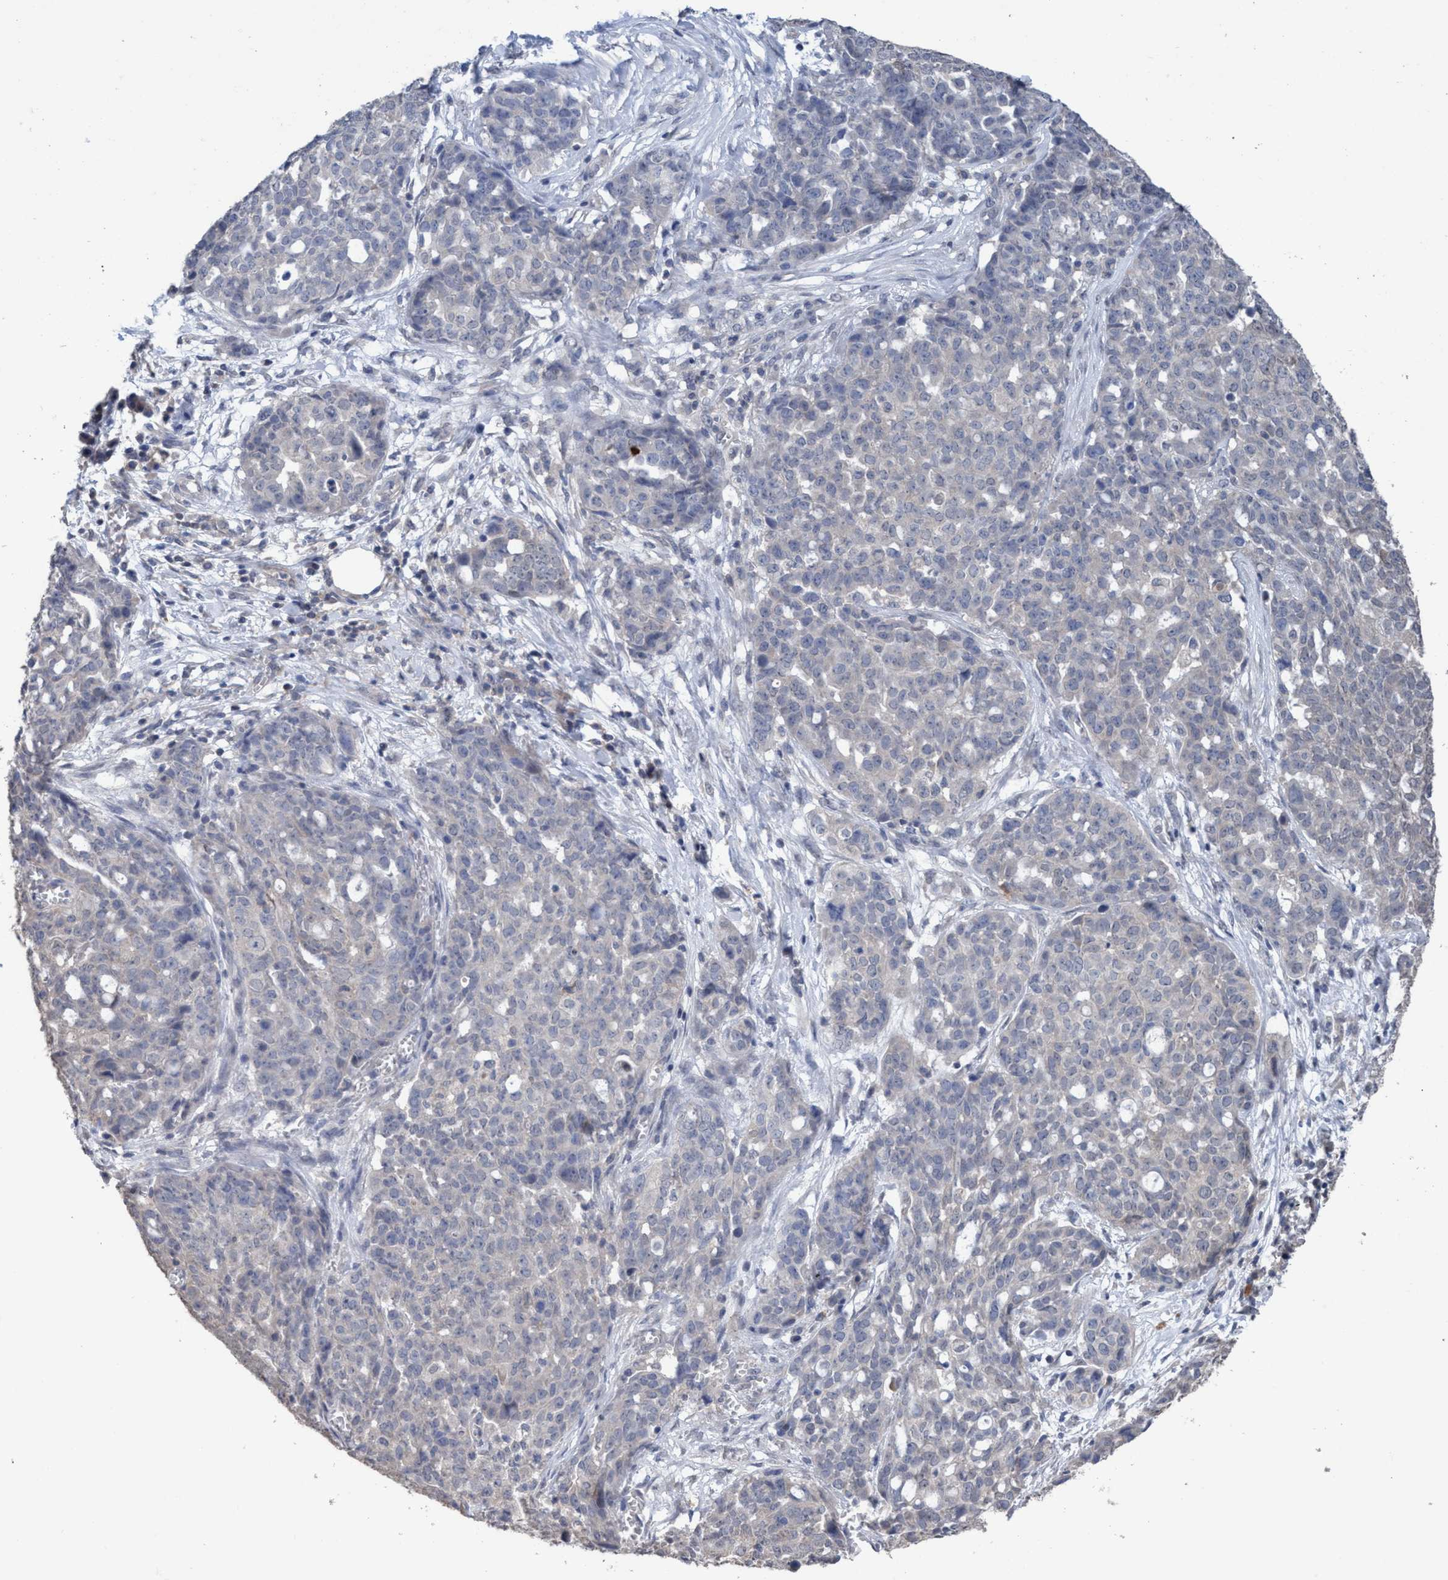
{"staining": {"intensity": "negative", "quantity": "none", "location": "none"}, "tissue": "ovarian cancer", "cell_type": "Tumor cells", "image_type": "cancer", "snomed": [{"axis": "morphology", "description": "Cystadenocarcinoma, serous, NOS"}, {"axis": "topography", "description": "Soft tissue"}, {"axis": "topography", "description": "Ovary"}], "caption": "Histopathology image shows no protein expression in tumor cells of serous cystadenocarcinoma (ovarian) tissue. The staining was performed using DAB (3,3'-diaminobenzidine) to visualize the protein expression in brown, while the nuclei were stained in blue with hematoxylin (Magnification: 20x).", "gene": "GLOD4", "patient": {"sex": "female", "age": 57}}